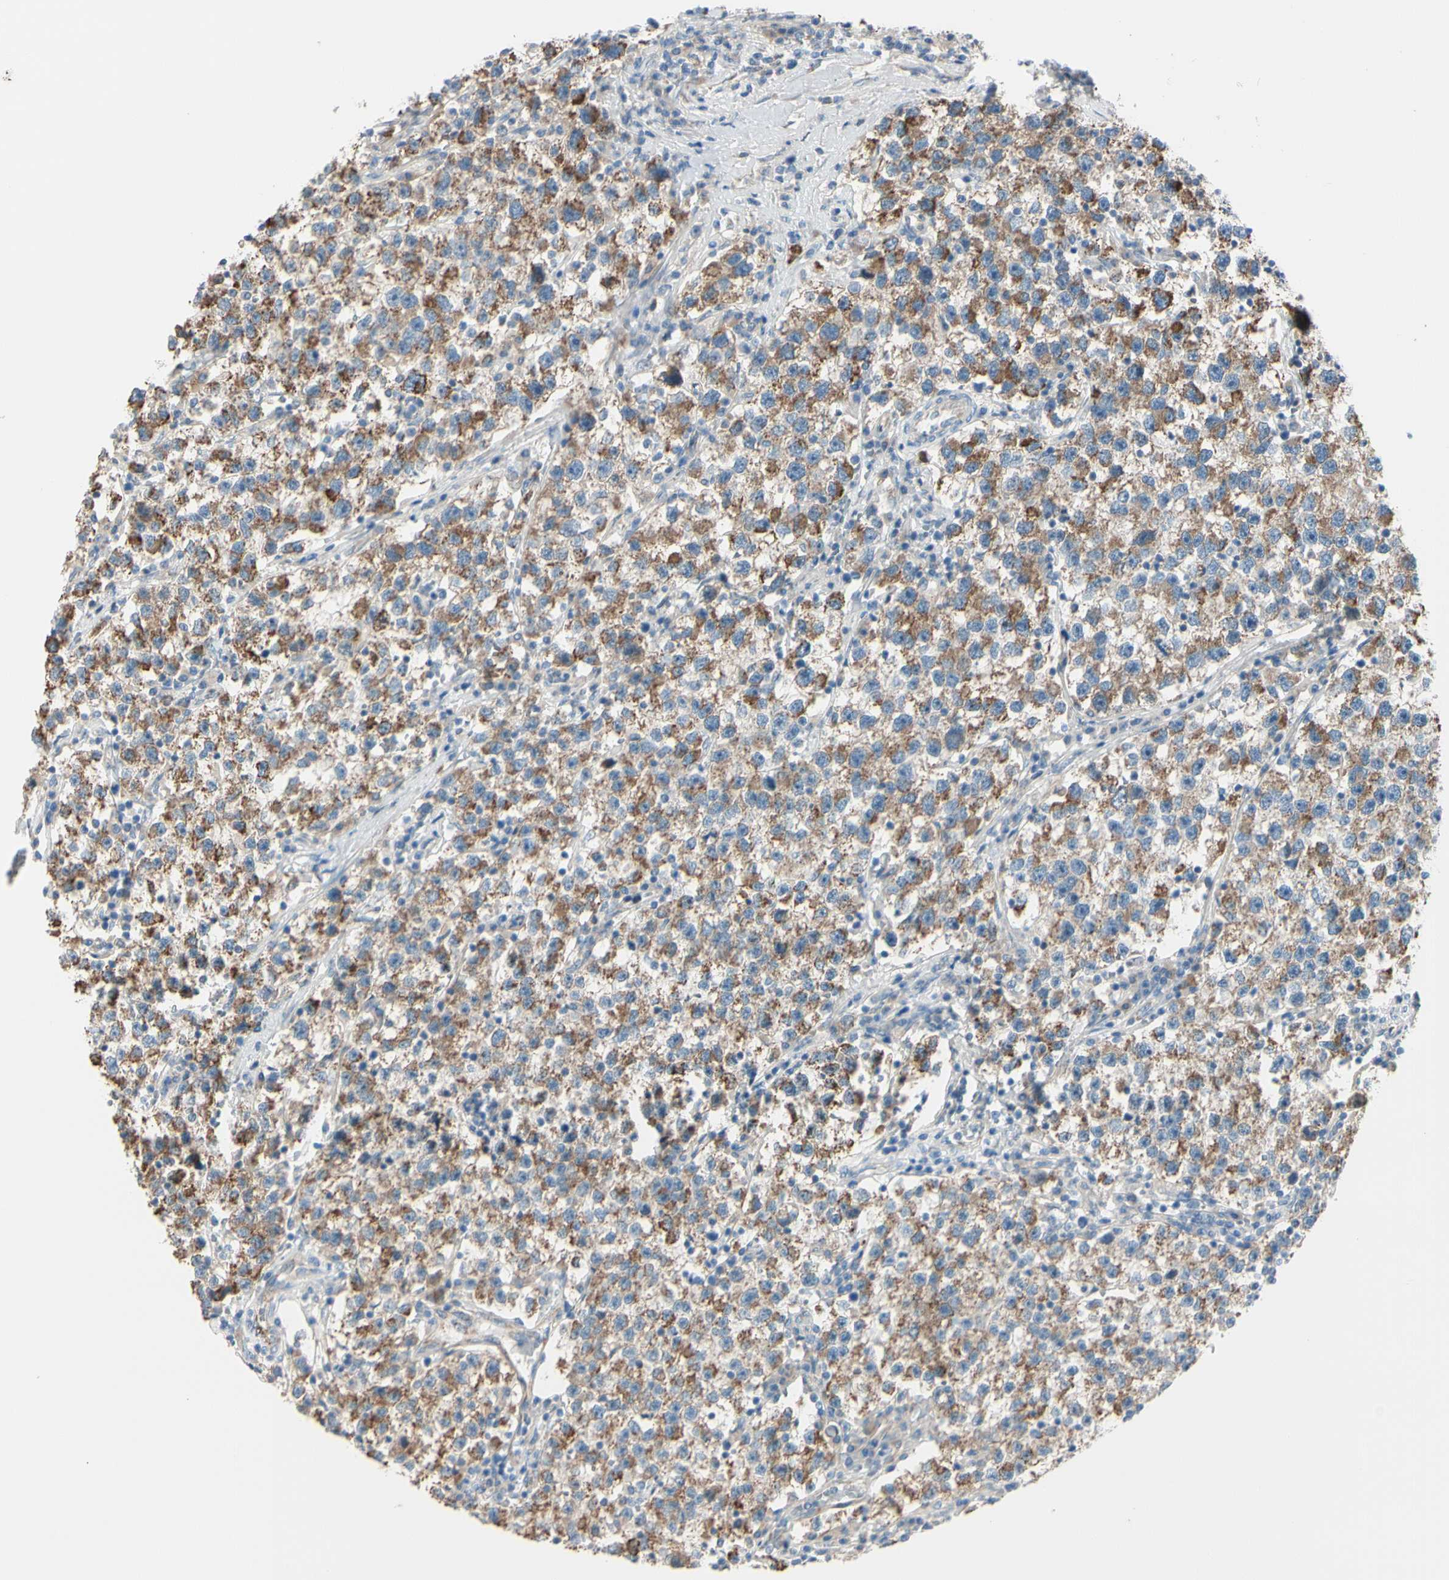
{"staining": {"intensity": "moderate", "quantity": ">75%", "location": "cytoplasmic/membranous"}, "tissue": "testis cancer", "cell_type": "Tumor cells", "image_type": "cancer", "snomed": [{"axis": "morphology", "description": "Seminoma, NOS"}, {"axis": "topography", "description": "Testis"}], "caption": "The histopathology image reveals staining of testis cancer, revealing moderate cytoplasmic/membranous protein positivity (brown color) within tumor cells.", "gene": "EPHA3", "patient": {"sex": "male", "age": 22}}